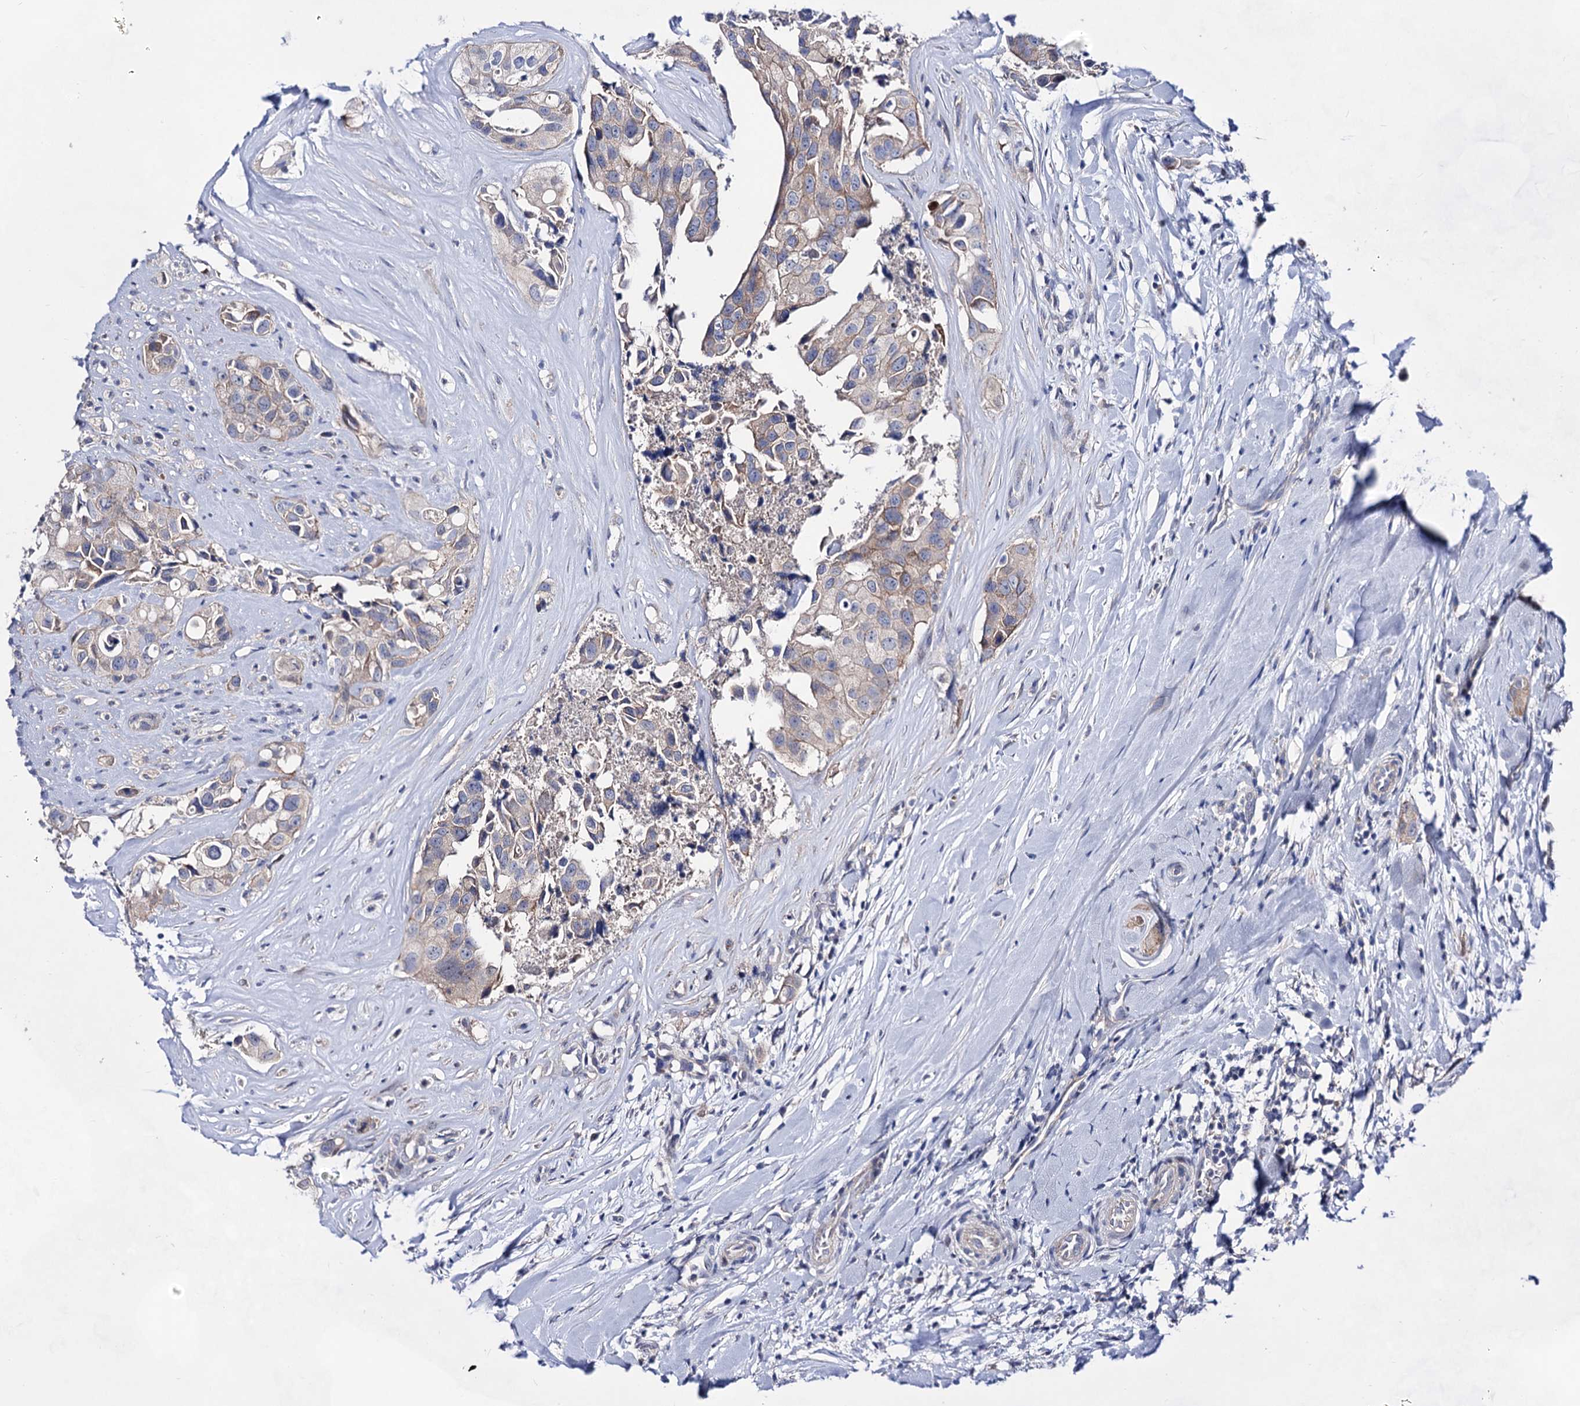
{"staining": {"intensity": "weak", "quantity": "25%-75%", "location": "cytoplasmic/membranous"}, "tissue": "head and neck cancer", "cell_type": "Tumor cells", "image_type": "cancer", "snomed": [{"axis": "morphology", "description": "Adenocarcinoma, NOS"}, {"axis": "morphology", "description": "Adenocarcinoma, metastatic, NOS"}, {"axis": "topography", "description": "Head-Neck"}], "caption": "Human head and neck metastatic adenocarcinoma stained for a protein (brown) shows weak cytoplasmic/membranous positive positivity in approximately 25%-75% of tumor cells.", "gene": "PLIN1", "patient": {"sex": "male", "age": 75}}